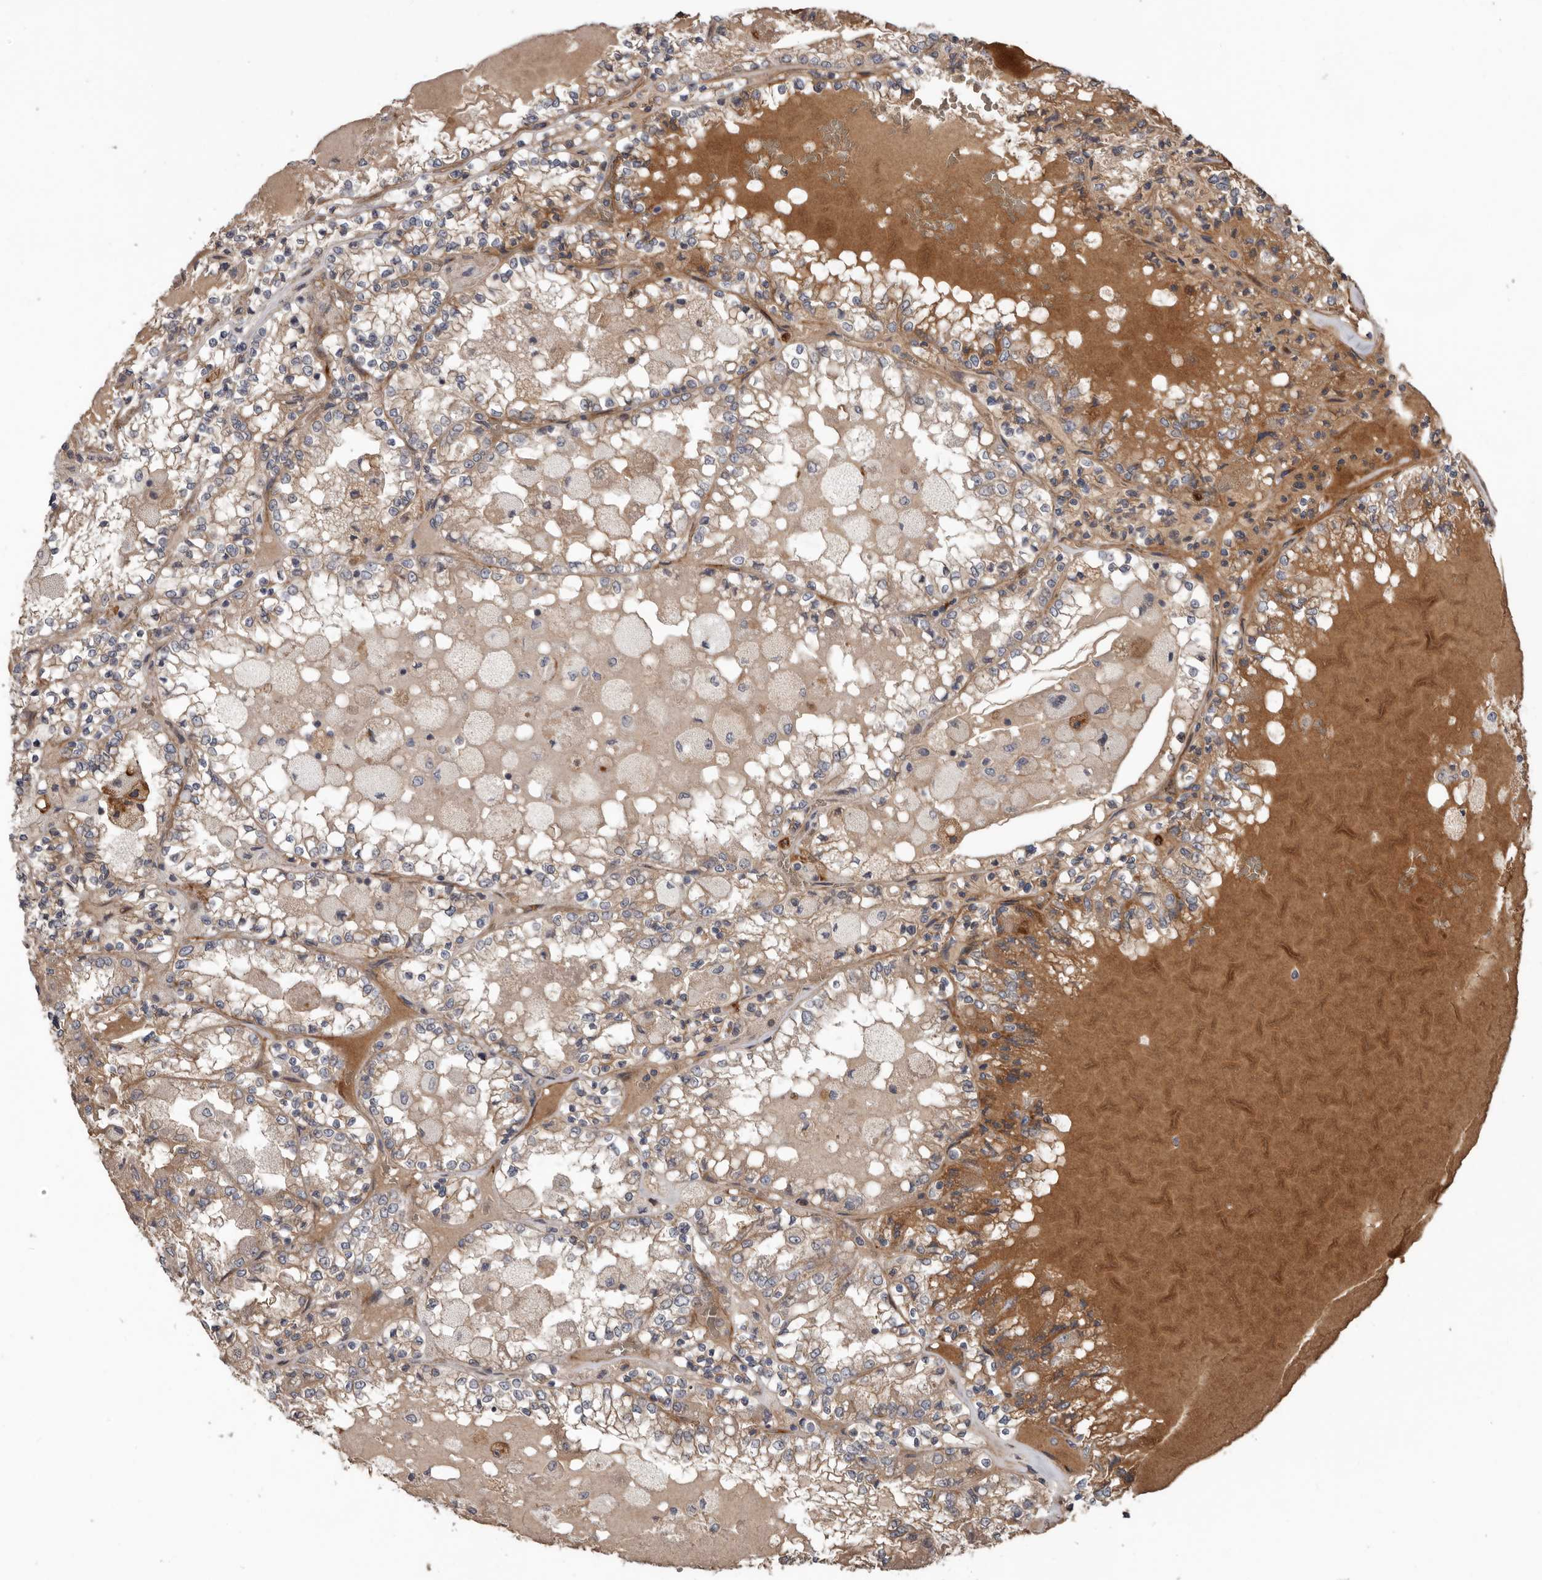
{"staining": {"intensity": "weak", "quantity": ">75%", "location": "cytoplasmic/membranous"}, "tissue": "renal cancer", "cell_type": "Tumor cells", "image_type": "cancer", "snomed": [{"axis": "morphology", "description": "Adenocarcinoma, NOS"}, {"axis": "topography", "description": "Kidney"}], "caption": "DAB (3,3'-diaminobenzidine) immunohistochemical staining of human adenocarcinoma (renal) exhibits weak cytoplasmic/membranous protein staining in approximately >75% of tumor cells. Ihc stains the protein of interest in brown and the nuclei are stained blue.", "gene": "ARHGEF5", "patient": {"sex": "female", "age": 56}}